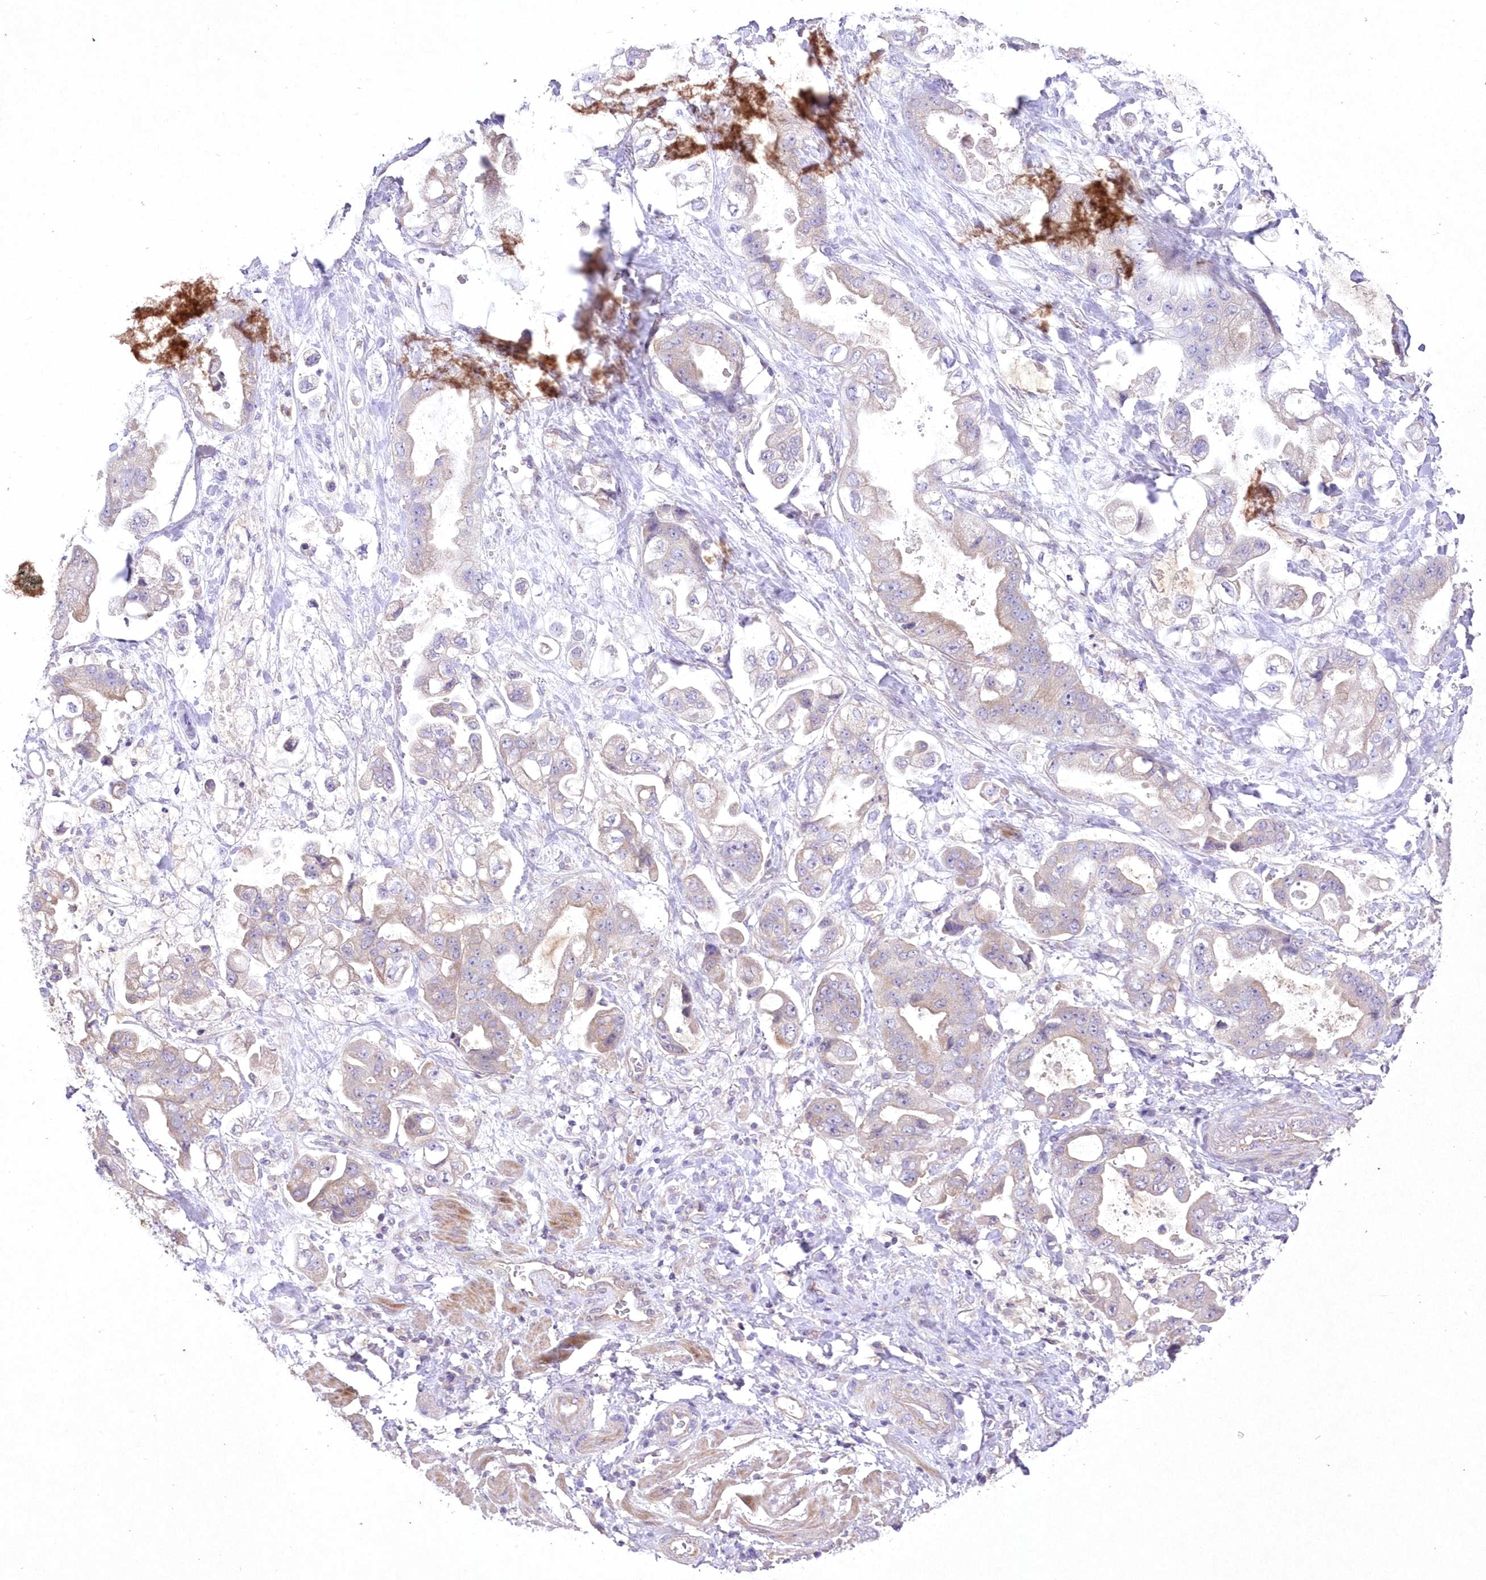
{"staining": {"intensity": "weak", "quantity": "<25%", "location": "cytoplasmic/membranous"}, "tissue": "stomach cancer", "cell_type": "Tumor cells", "image_type": "cancer", "snomed": [{"axis": "morphology", "description": "Adenocarcinoma, NOS"}, {"axis": "topography", "description": "Stomach"}], "caption": "IHC of human stomach cancer (adenocarcinoma) shows no expression in tumor cells. (Immunohistochemistry, brightfield microscopy, high magnification).", "gene": "ITSN2", "patient": {"sex": "male", "age": 62}}